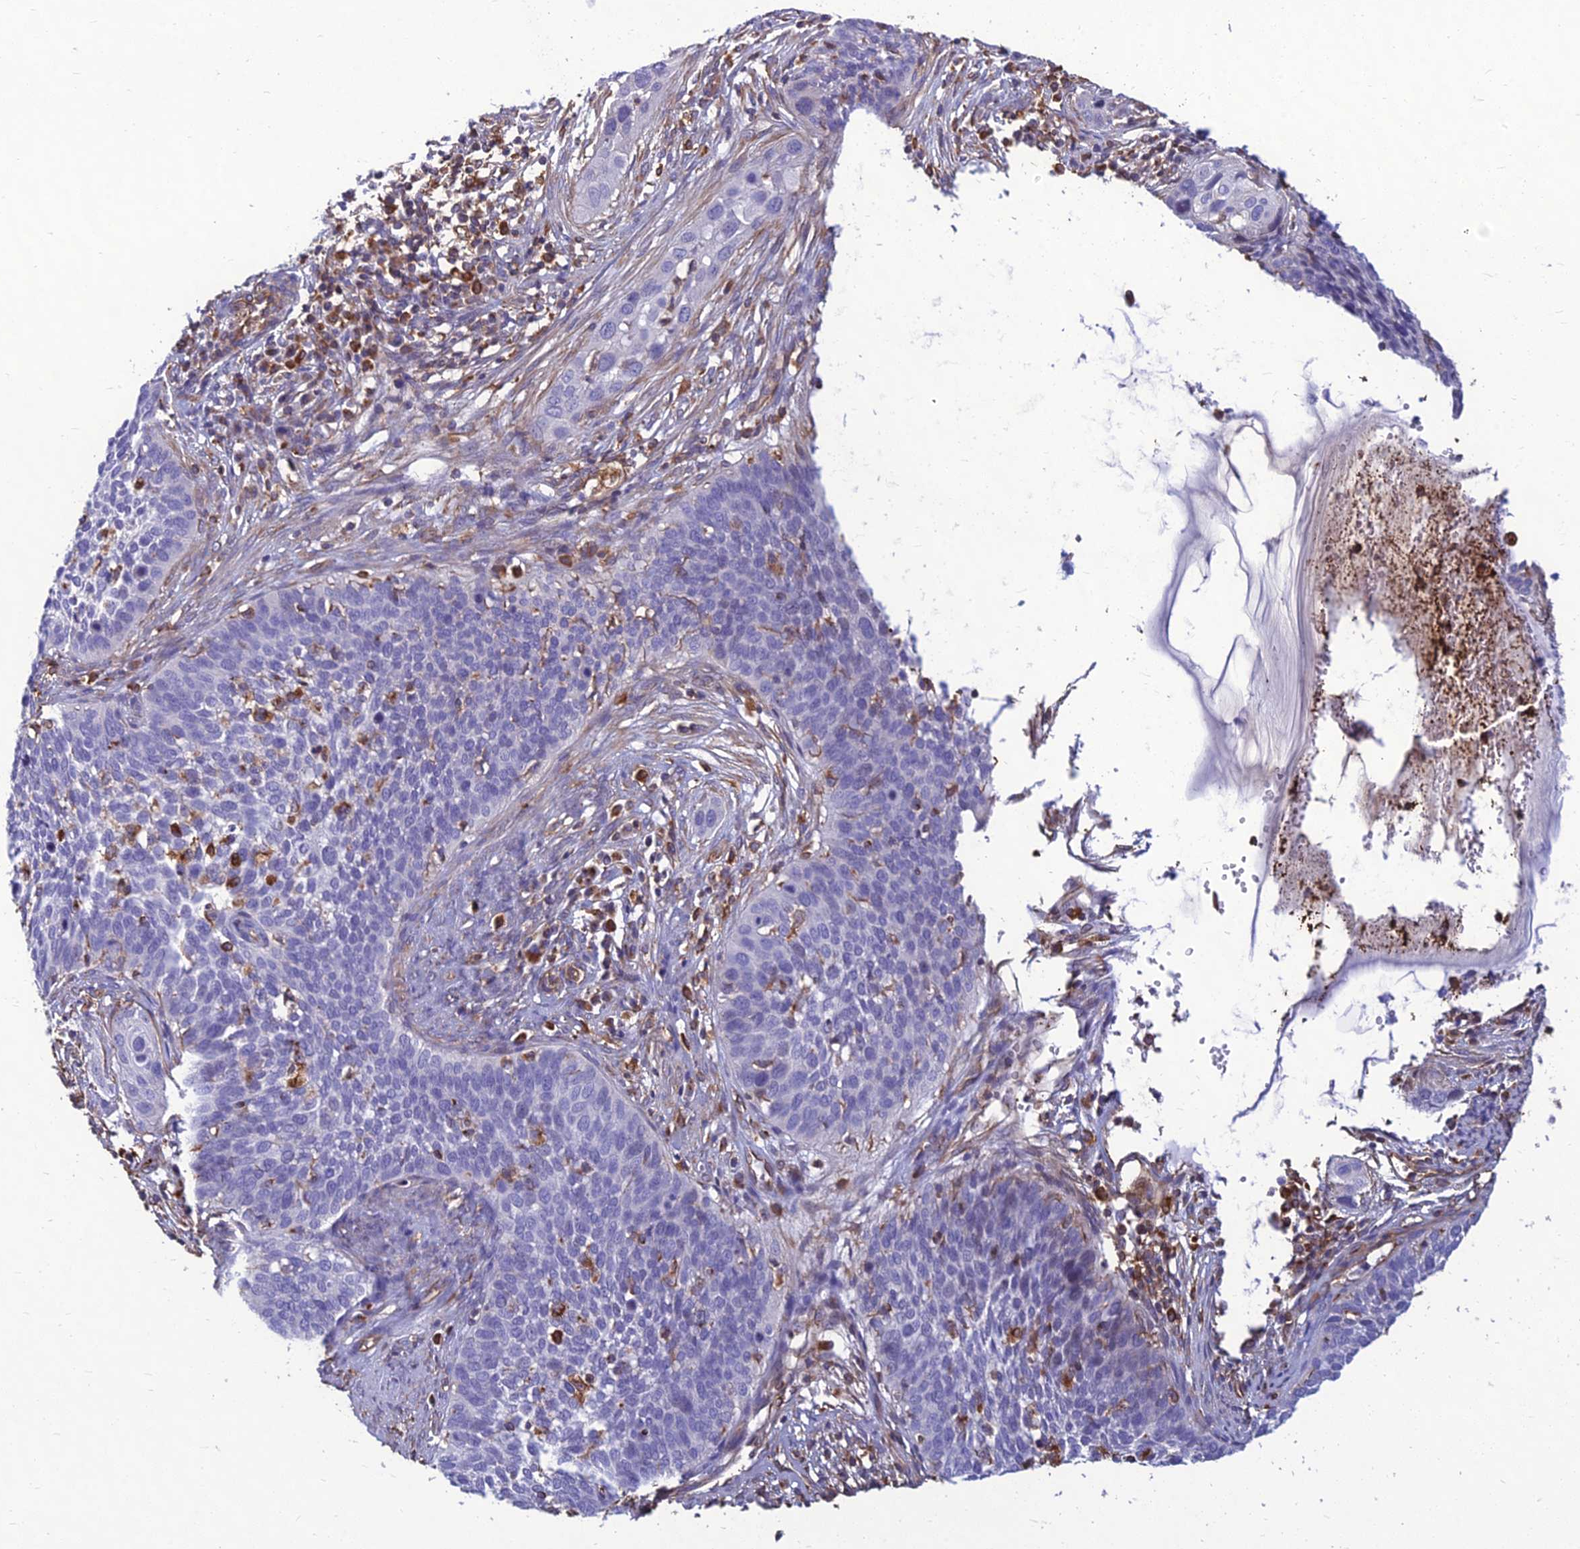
{"staining": {"intensity": "negative", "quantity": "none", "location": "none"}, "tissue": "cervical cancer", "cell_type": "Tumor cells", "image_type": "cancer", "snomed": [{"axis": "morphology", "description": "Squamous cell carcinoma, NOS"}, {"axis": "topography", "description": "Cervix"}], "caption": "DAB immunohistochemical staining of squamous cell carcinoma (cervical) exhibits no significant positivity in tumor cells.", "gene": "PSMD11", "patient": {"sex": "female", "age": 34}}